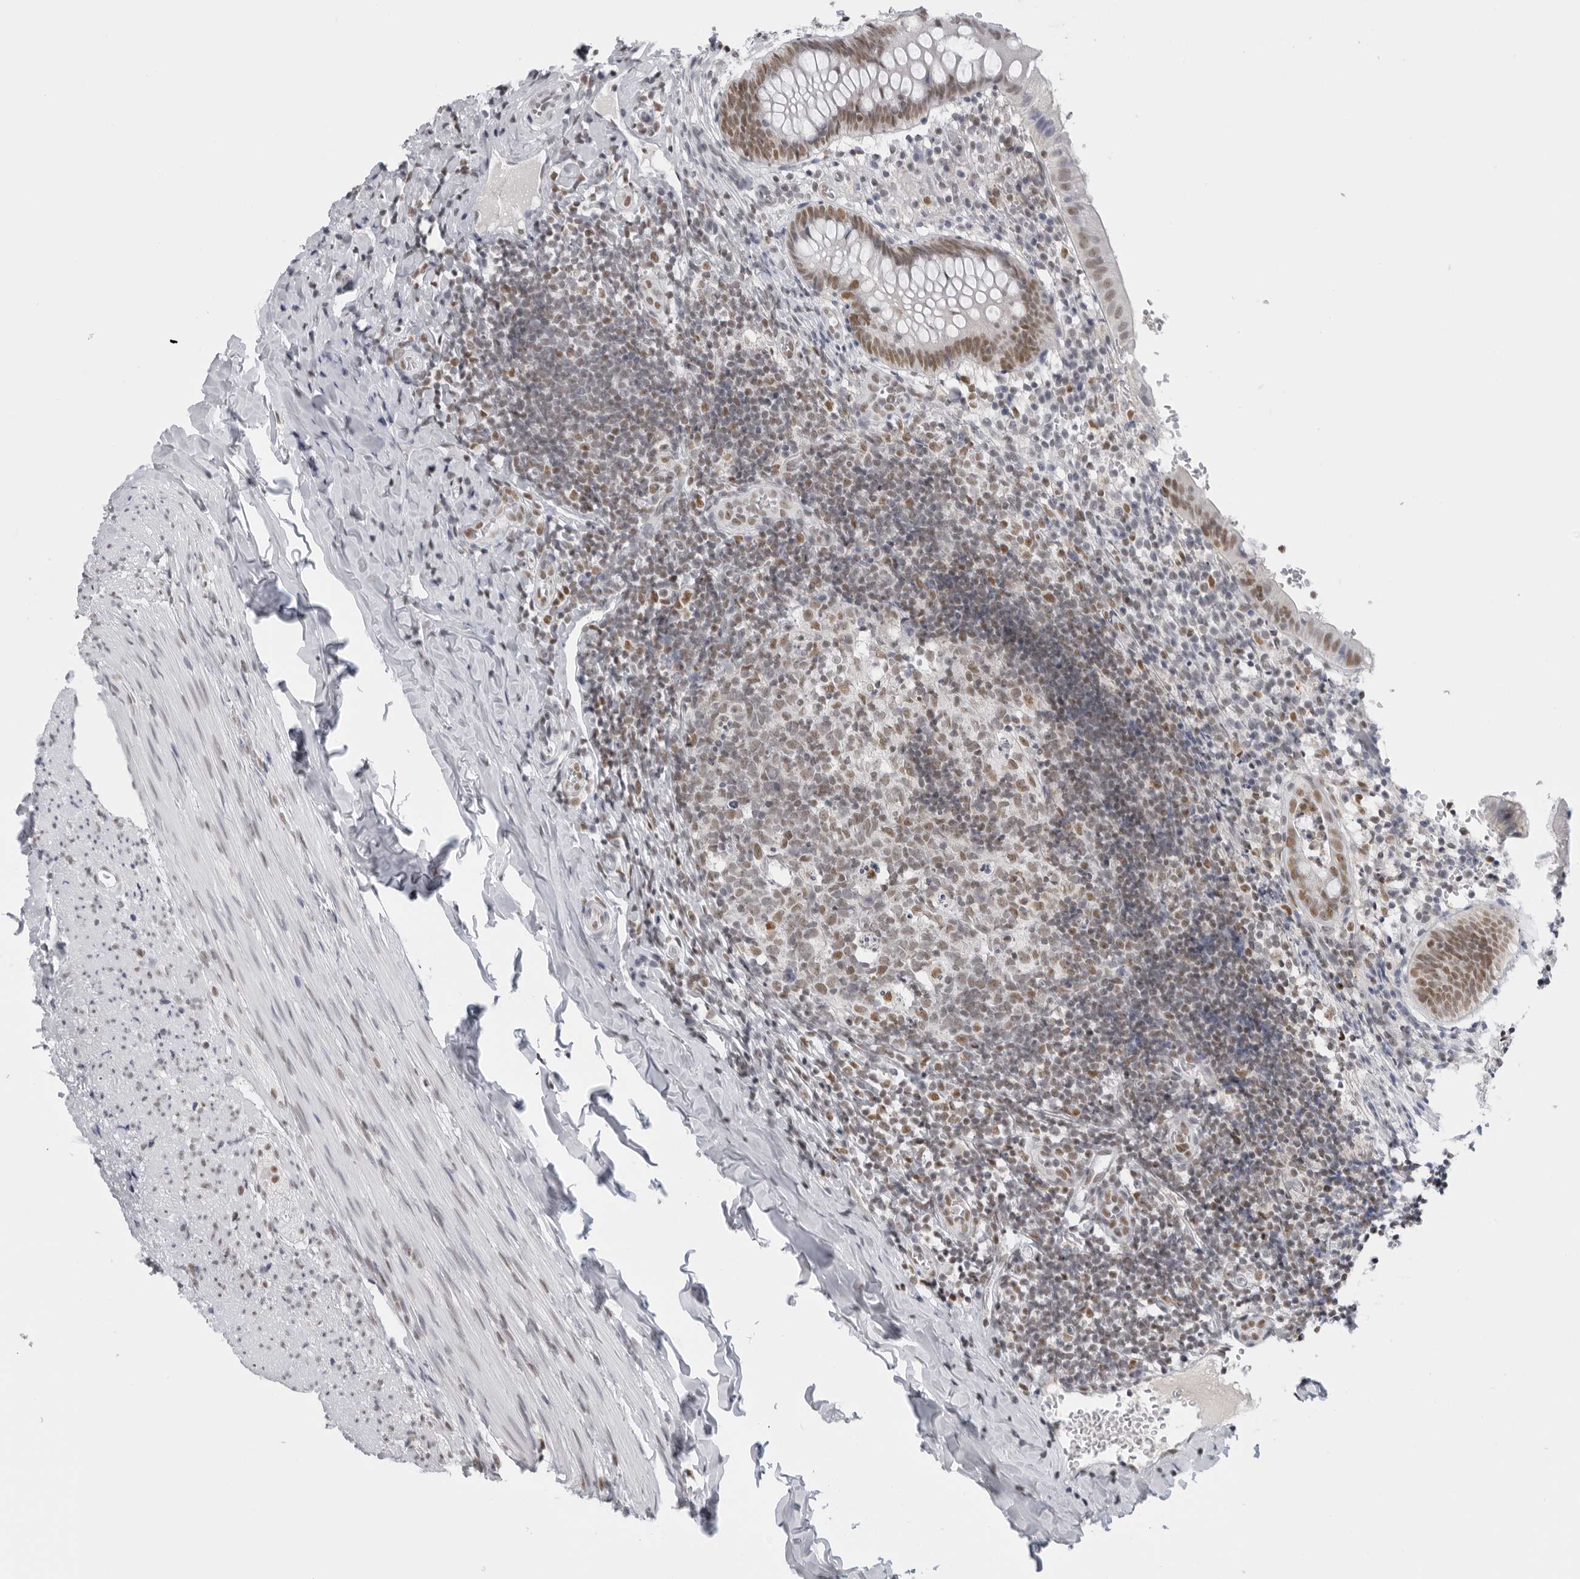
{"staining": {"intensity": "moderate", "quantity": "25%-75%", "location": "nuclear"}, "tissue": "appendix", "cell_type": "Glandular cells", "image_type": "normal", "snomed": [{"axis": "morphology", "description": "Normal tissue, NOS"}, {"axis": "topography", "description": "Appendix"}], "caption": "About 25%-75% of glandular cells in unremarkable human appendix reveal moderate nuclear protein staining as visualized by brown immunohistochemical staining.", "gene": "RPA2", "patient": {"sex": "male", "age": 8}}